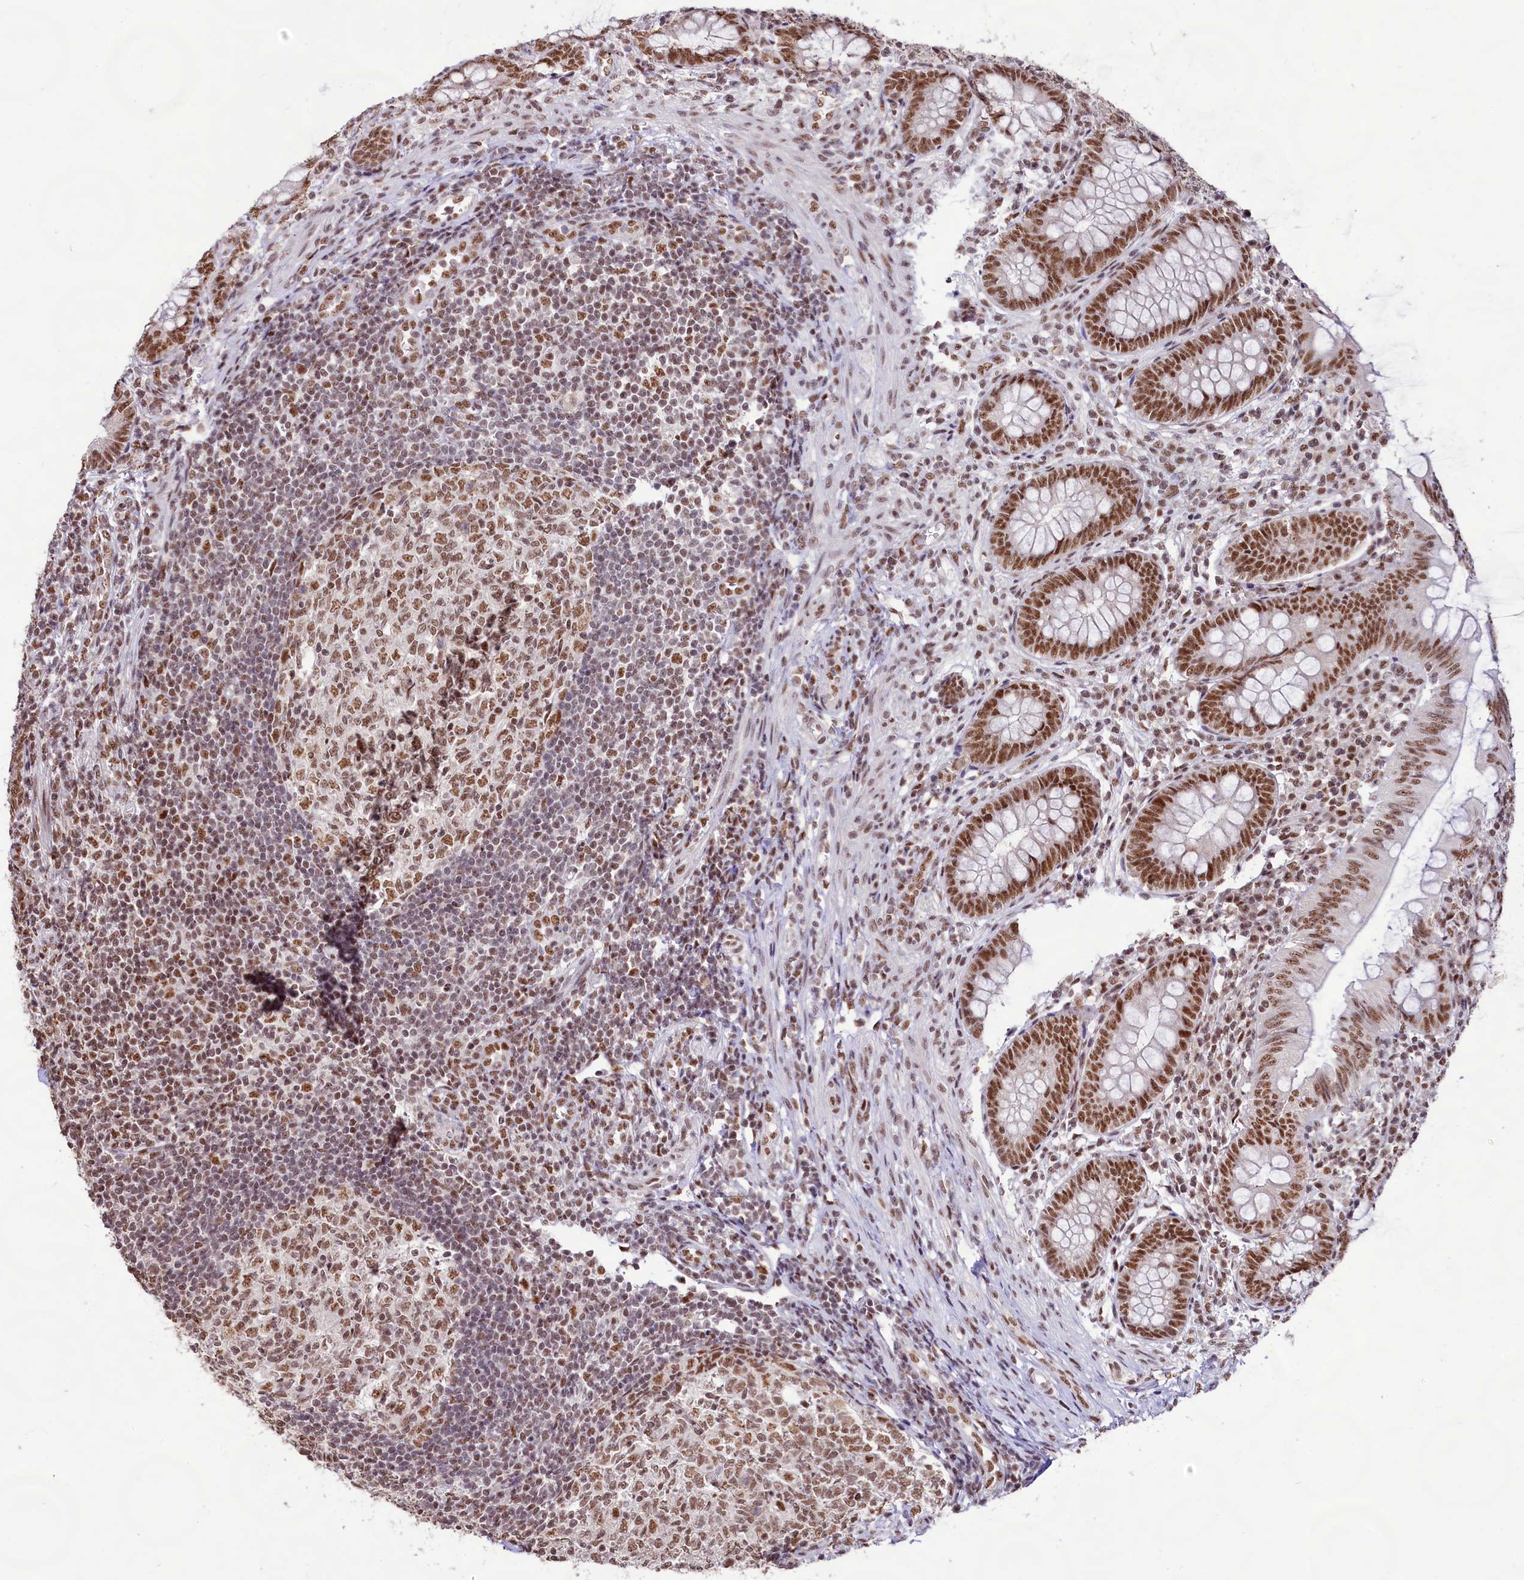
{"staining": {"intensity": "strong", "quantity": ">75%", "location": "nuclear"}, "tissue": "appendix", "cell_type": "Glandular cells", "image_type": "normal", "snomed": [{"axis": "morphology", "description": "Normal tissue, NOS"}, {"axis": "topography", "description": "Appendix"}], "caption": "An immunohistochemistry (IHC) photomicrograph of normal tissue is shown. Protein staining in brown labels strong nuclear positivity in appendix within glandular cells. Using DAB (brown) and hematoxylin (blue) stains, captured at high magnification using brightfield microscopy.", "gene": "HIRA", "patient": {"sex": "male", "age": 14}}